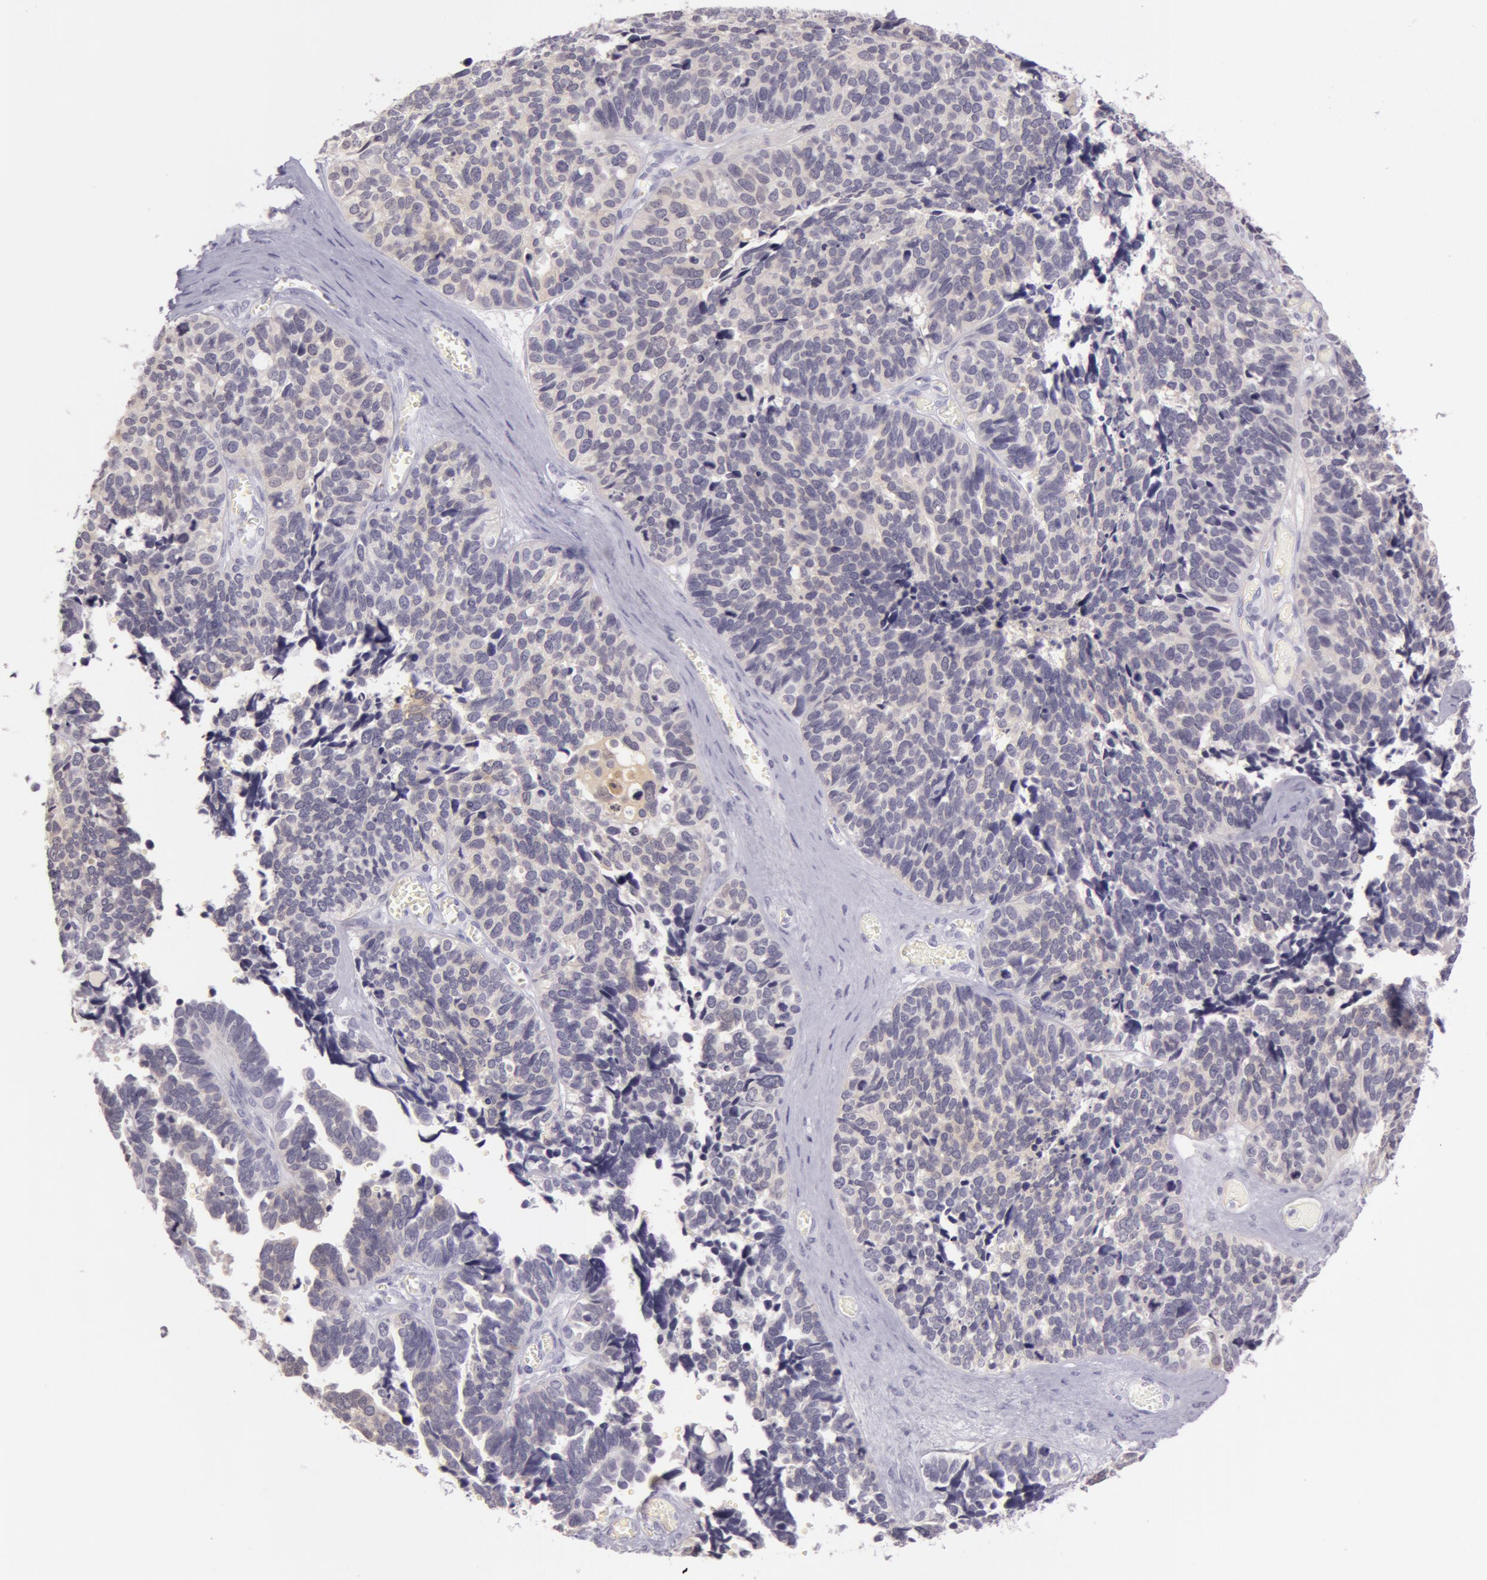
{"staining": {"intensity": "negative", "quantity": "none", "location": "none"}, "tissue": "ovarian cancer", "cell_type": "Tumor cells", "image_type": "cancer", "snomed": [{"axis": "morphology", "description": "Cystadenocarcinoma, serous, NOS"}, {"axis": "topography", "description": "Ovary"}], "caption": "There is no significant staining in tumor cells of ovarian serous cystadenocarcinoma.", "gene": "CKB", "patient": {"sex": "female", "age": 77}}